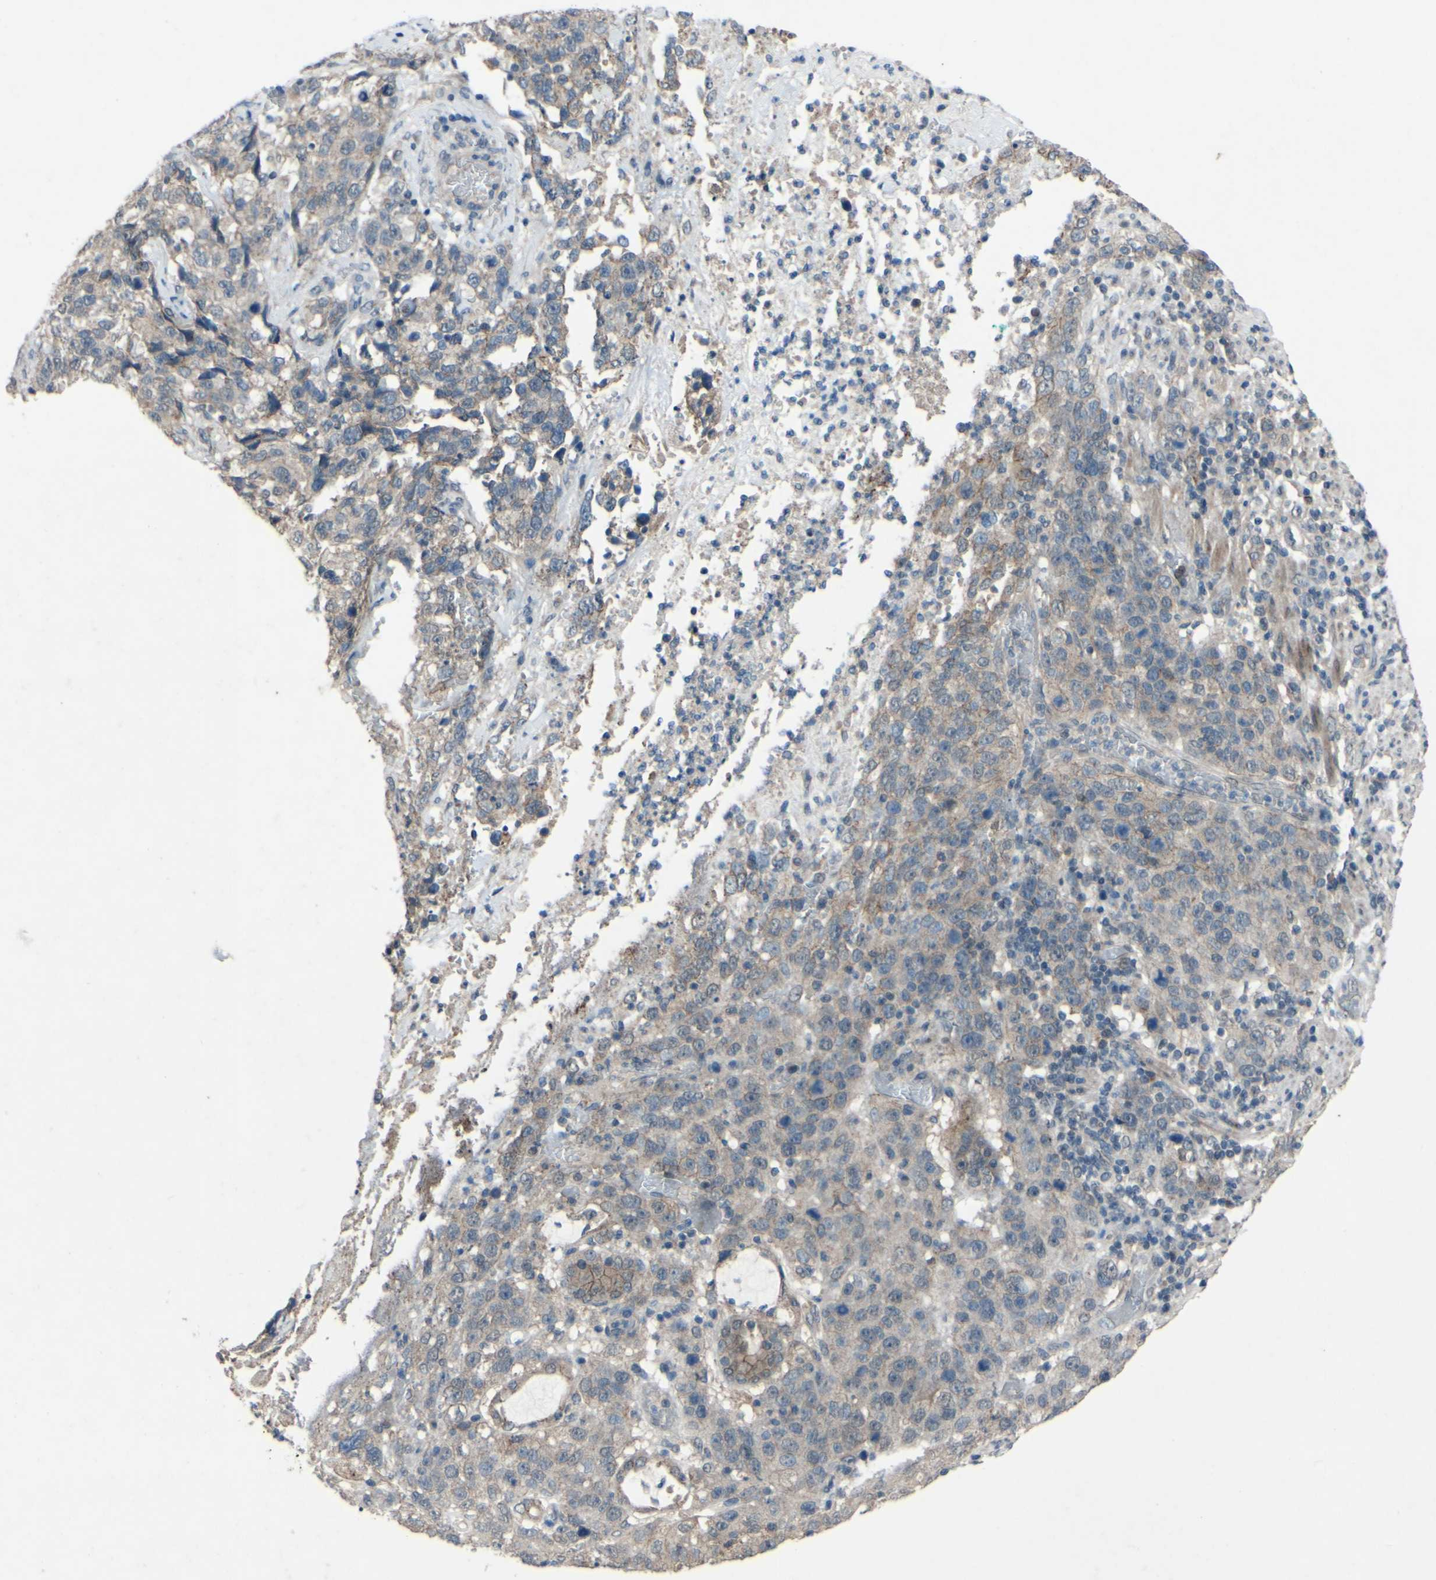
{"staining": {"intensity": "weak", "quantity": ">75%", "location": "cytoplasmic/membranous"}, "tissue": "stomach cancer", "cell_type": "Tumor cells", "image_type": "cancer", "snomed": [{"axis": "morphology", "description": "Normal tissue, NOS"}, {"axis": "morphology", "description": "Adenocarcinoma, NOS"}, {"axis": "topography", "description": "Stomach"}], "caption": "A histopathology image of human adenocarcinoma (stomach) stained for a protein displays weak cytoplasmic/membranous brown staining in tumor cells.", "gene": "CDCP1", "patient": {"sex": "male", "age": 48}}